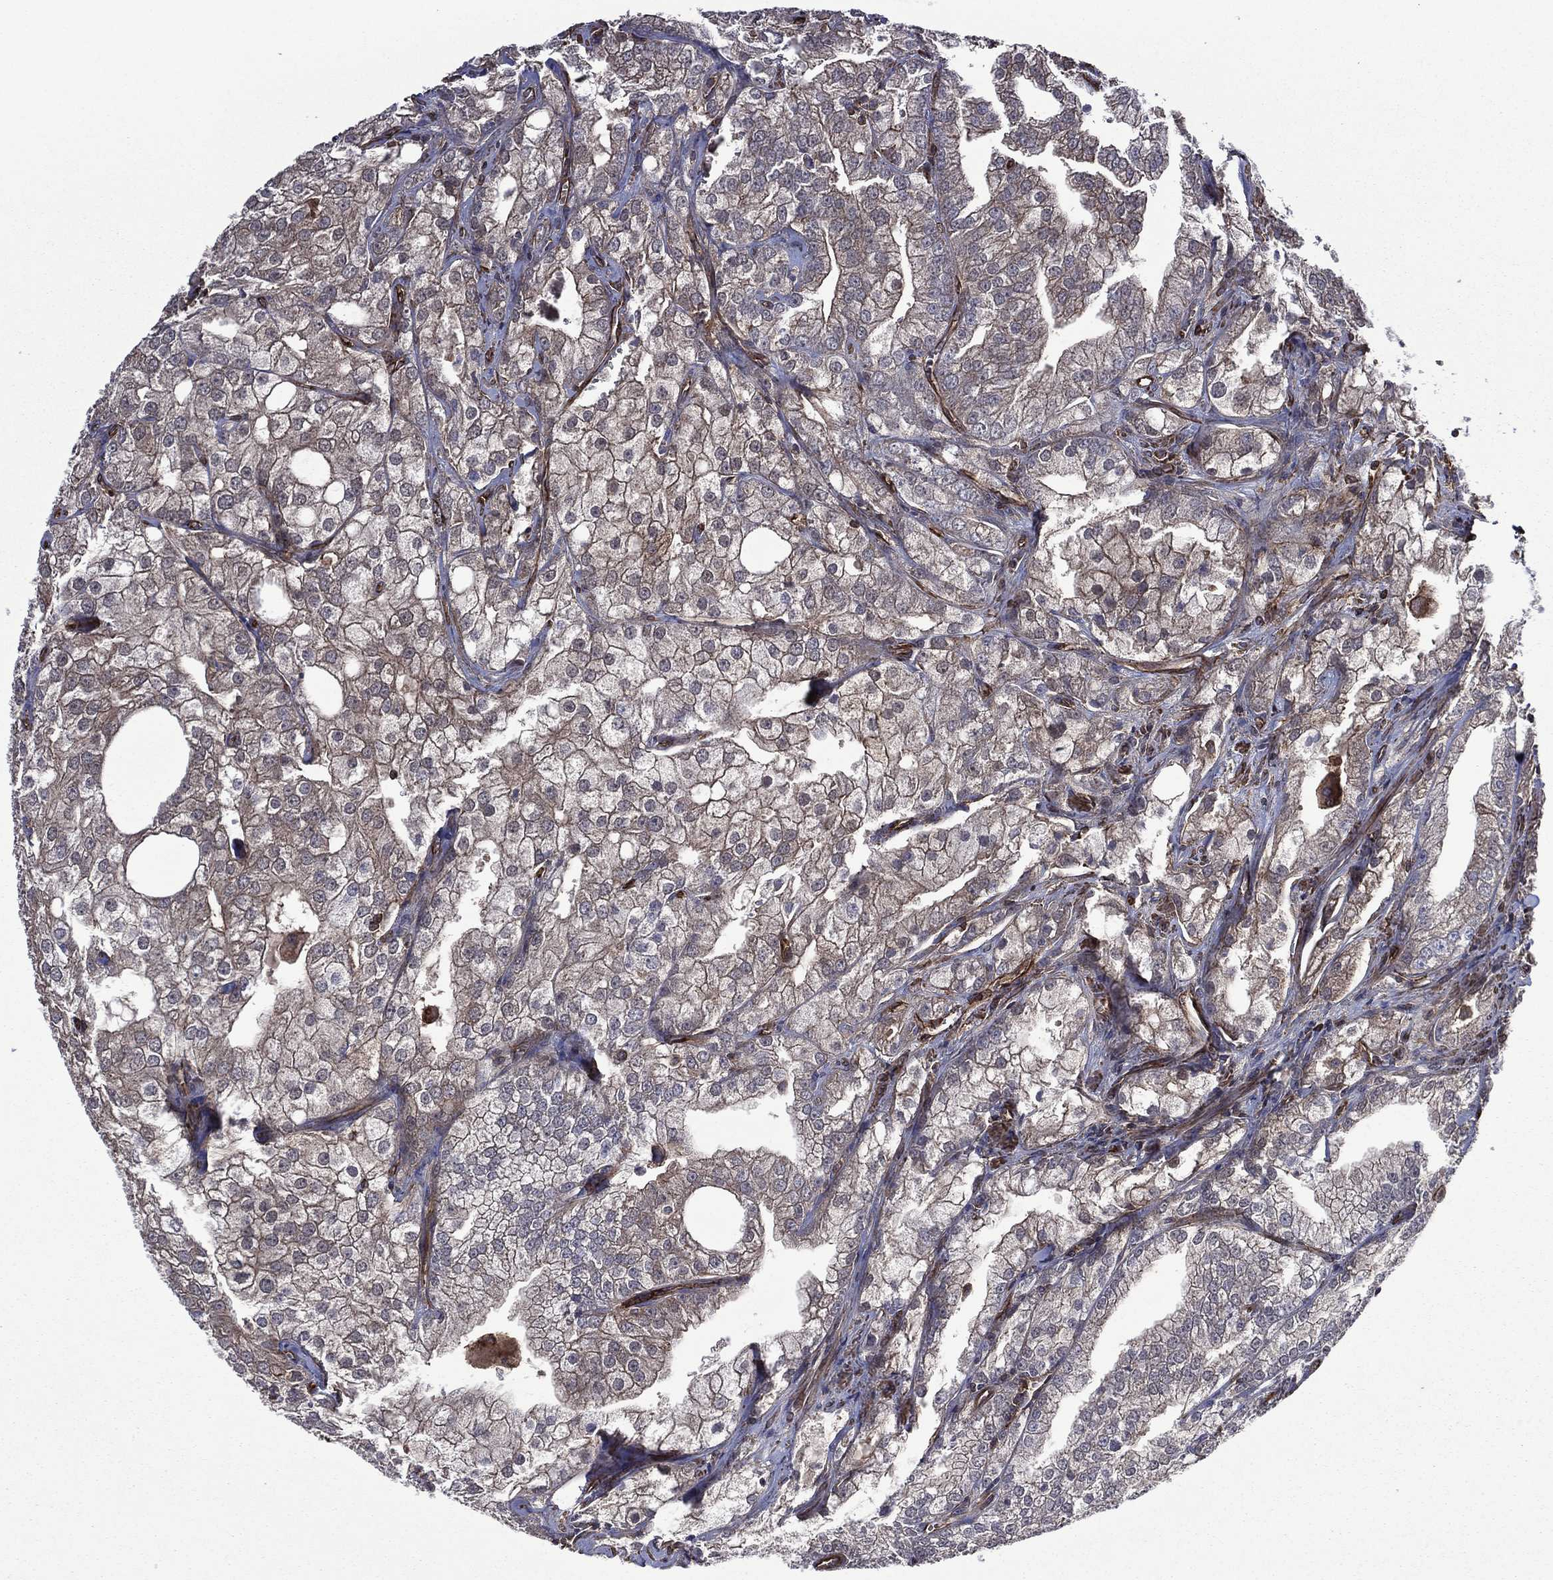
{"staining": {"intensity": "moderate", "quantity": "<25%", "location": "cytoplasmic/membranous"}, "tissue": "prostate cancer", "cell_type": "Tumor cells", "image_type": "cancer", "snomed": [{"axis": "morphology", "description": "Adenocarcinoma, NOS"}, {"axis": "topography", "description": "Prostate"}], "caption": "A low amount of moderate cytoplasmic/membranous expression is identified in about <25% of tumor cells in prostate adenocarcinoma tissue.", "gene": "PLPP3", "patient": {"sex": "male", "age": 70}}